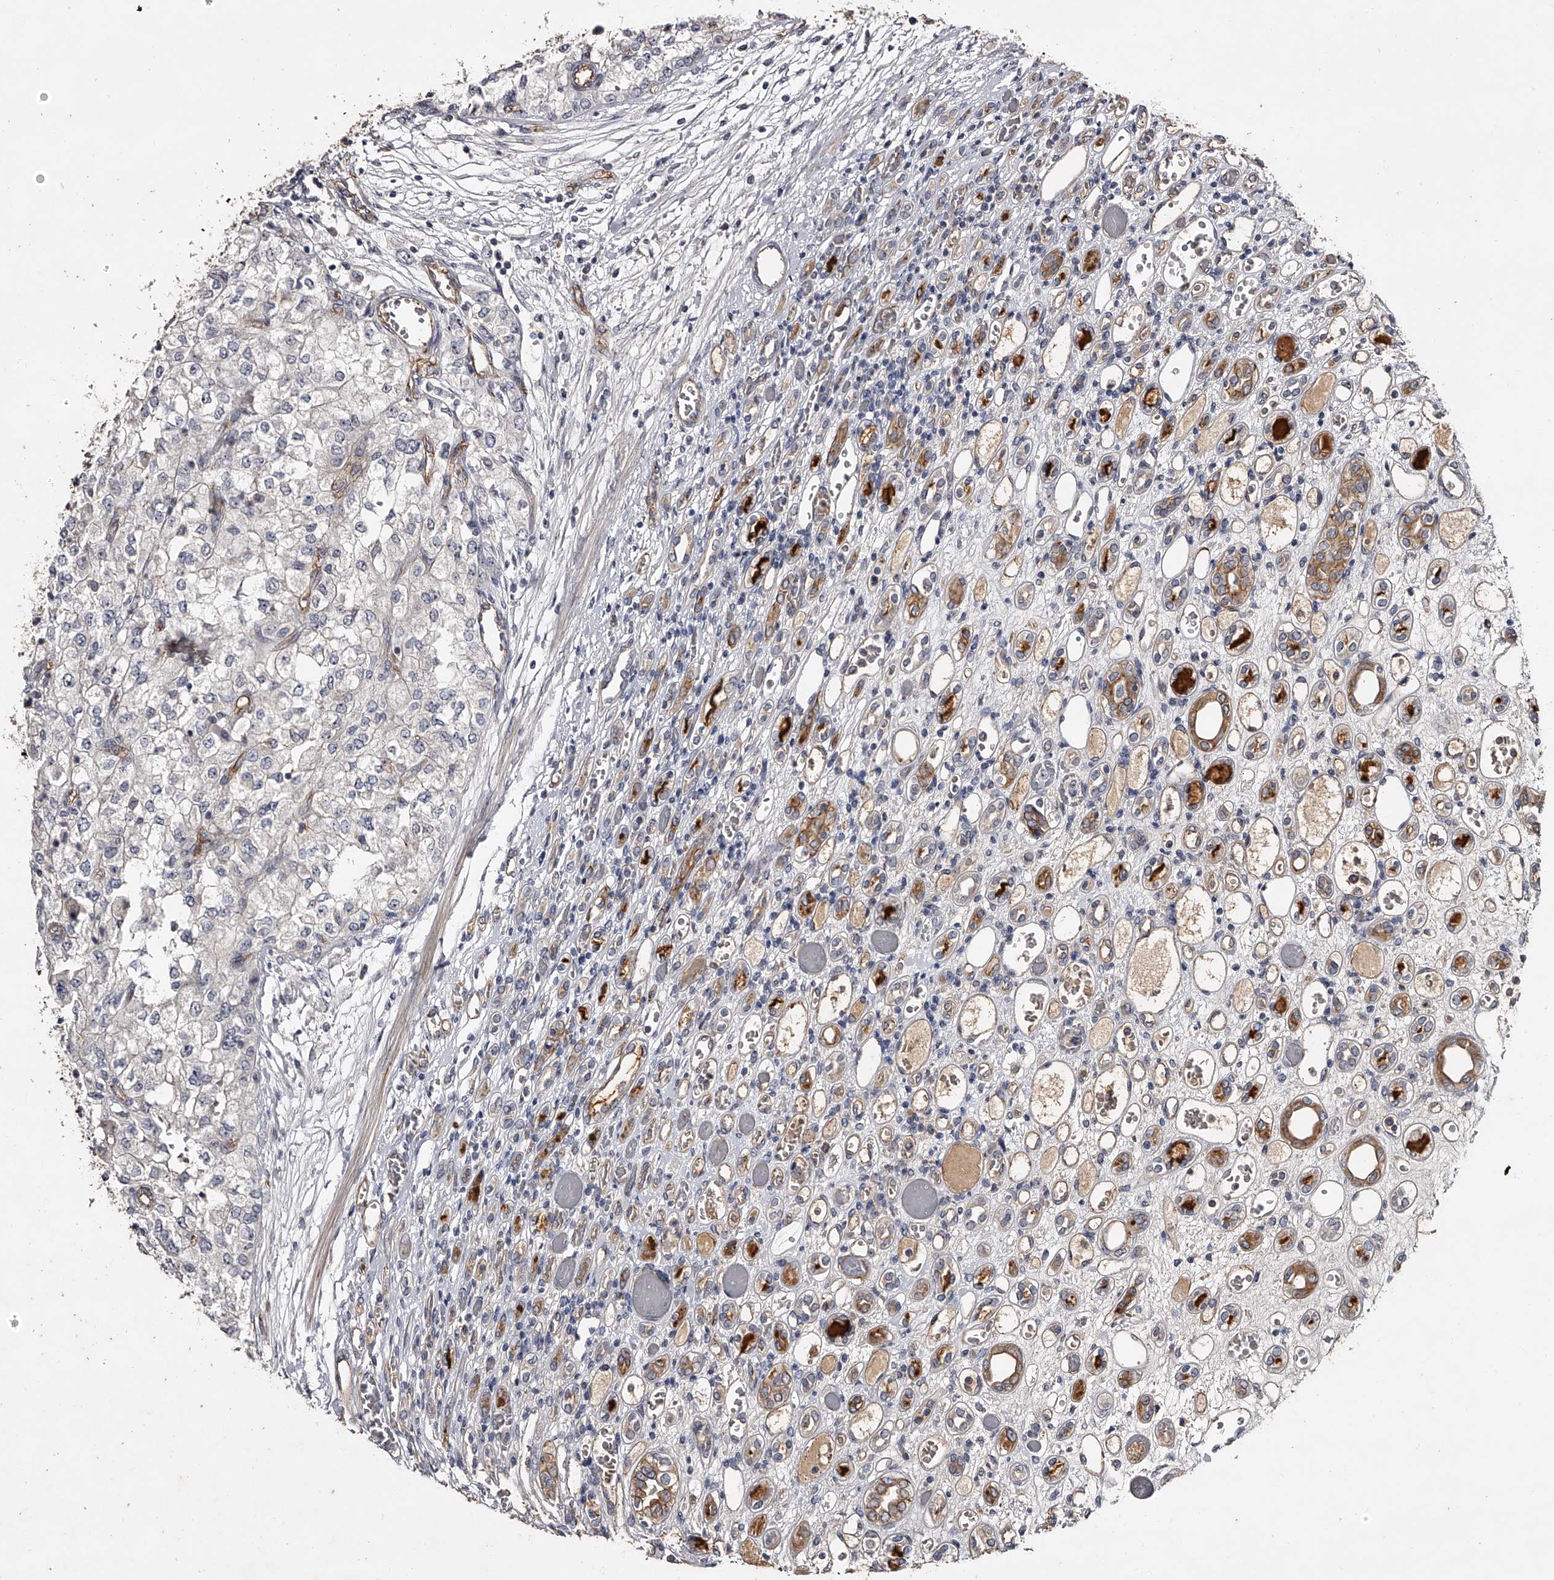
{"staining": {"intensity": "negative", "quantity": "none", "location": "none"}, "tissue": "renal cancer", "cell_type": "Tumor cells", "image_type": "cancer", "snomed": [{"axis": "morphology", "description": "Adenocarcinoma, NOS"}, {"axis": "topography", "description": "Kidney"}], "caption": "The immunohistochemistry (IHC) micrograph has no significant expression in tumor cells of adenocarcinoma (renal) tissue.", "gene": "MDN1", "patient": {"sex": "female", "age": 54}}